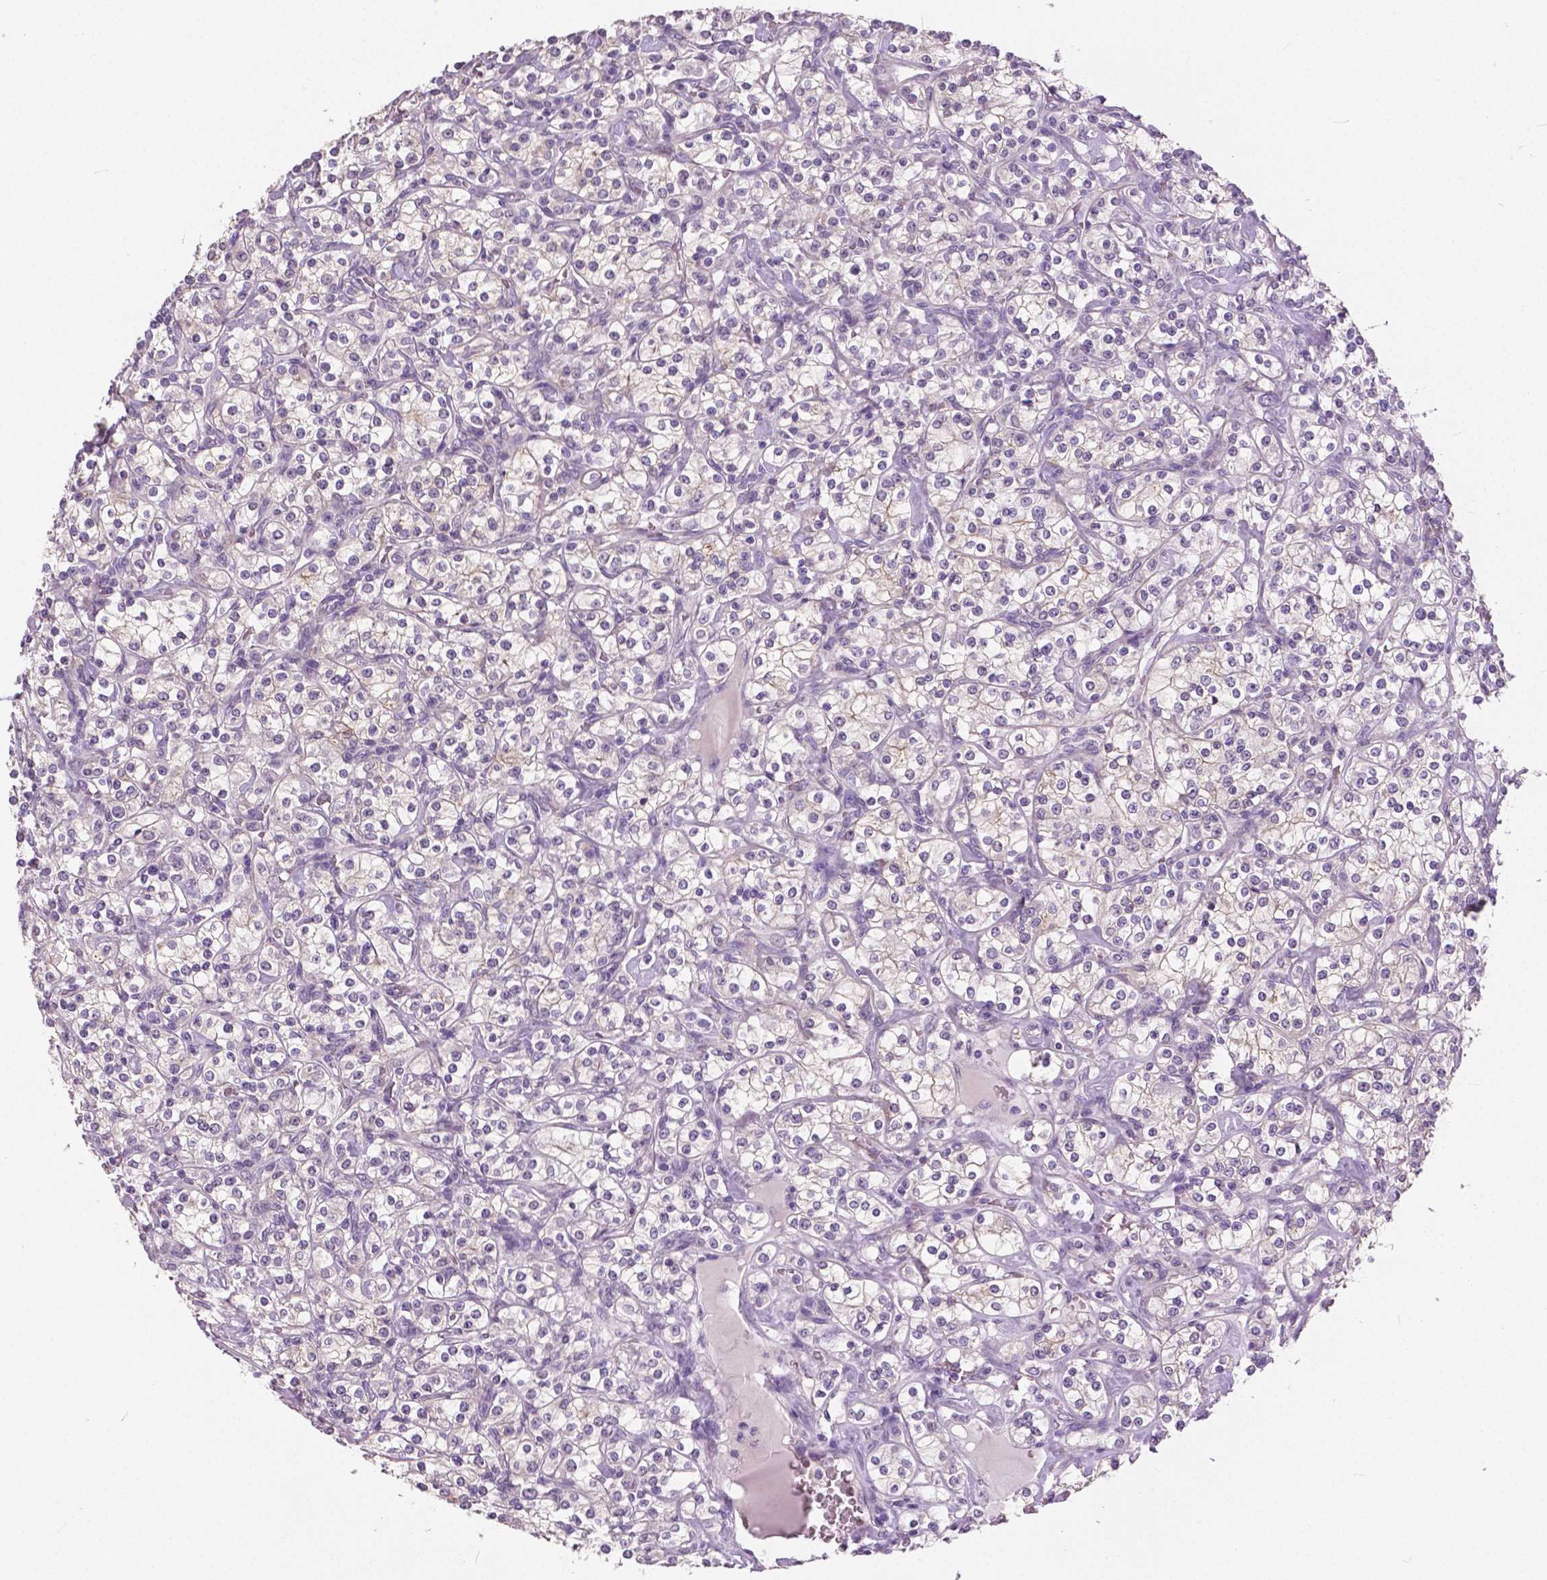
{"staining": {"intensity": "negative", "quantity": "none", "location": "none"}, "tissue": "renal cancer", "cell_type": "Tumor cells", "image_type": "cancer", "snomed": [{"axis": "morphology", "description": "Adenocarcinoma, NOS"}, {"axis": "topography", "description": "Kidney"}], "caption": "DAB immunohistochemical staining of human adenocarcinoma (renal) shows no significant positivity in tumor cells. (Stains: DAB immunohistochemistry (IHC) with hematoxylin counter stain, Microscopy: brightfield microscopy at high magnification).", "gene": "FOXA1", "patient": {"sex": "male", "age": 77}}